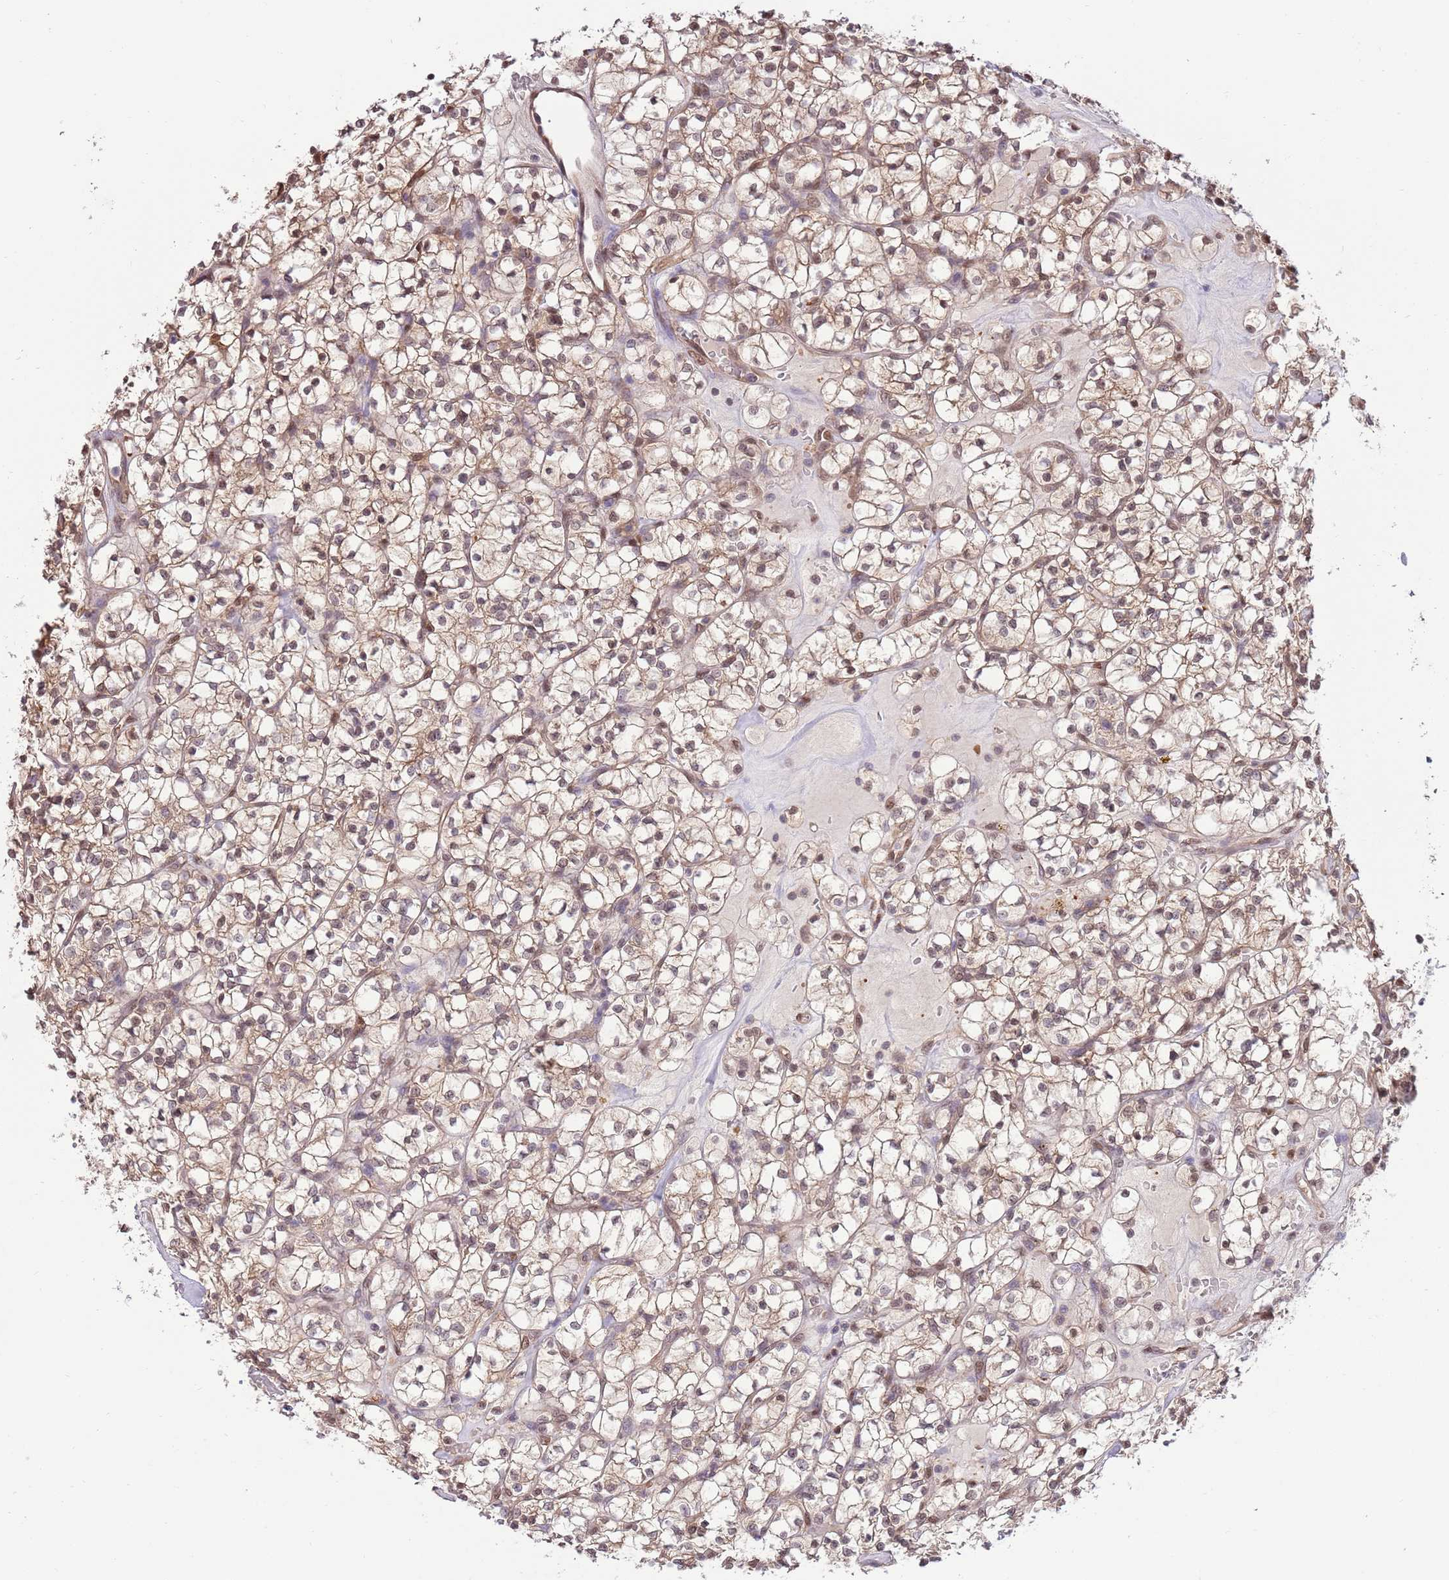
{"staining": {"intensity": "weak", "quantity": "25%-75%", "location": "cytoplasmic/membranous,nuclear"}, "tissue": "renal cancer", "cell_type": "Tumor cells", "image_type": "cancer", "snomed": [{"axis": "morphology", "description": "Adenocarcinoma, NOS"}, {"axis": "topography", "description": "Kidney"}], "caption": "Renal adenocarcinoma was stained to show a protein in brown. There is low levels of weak cytoplasmic/membranous and nuclear expression in approximately 25%-75% of tumor cells.", "gene": "NSFL1C", "patient": {"sex": "female", "age": 64}}